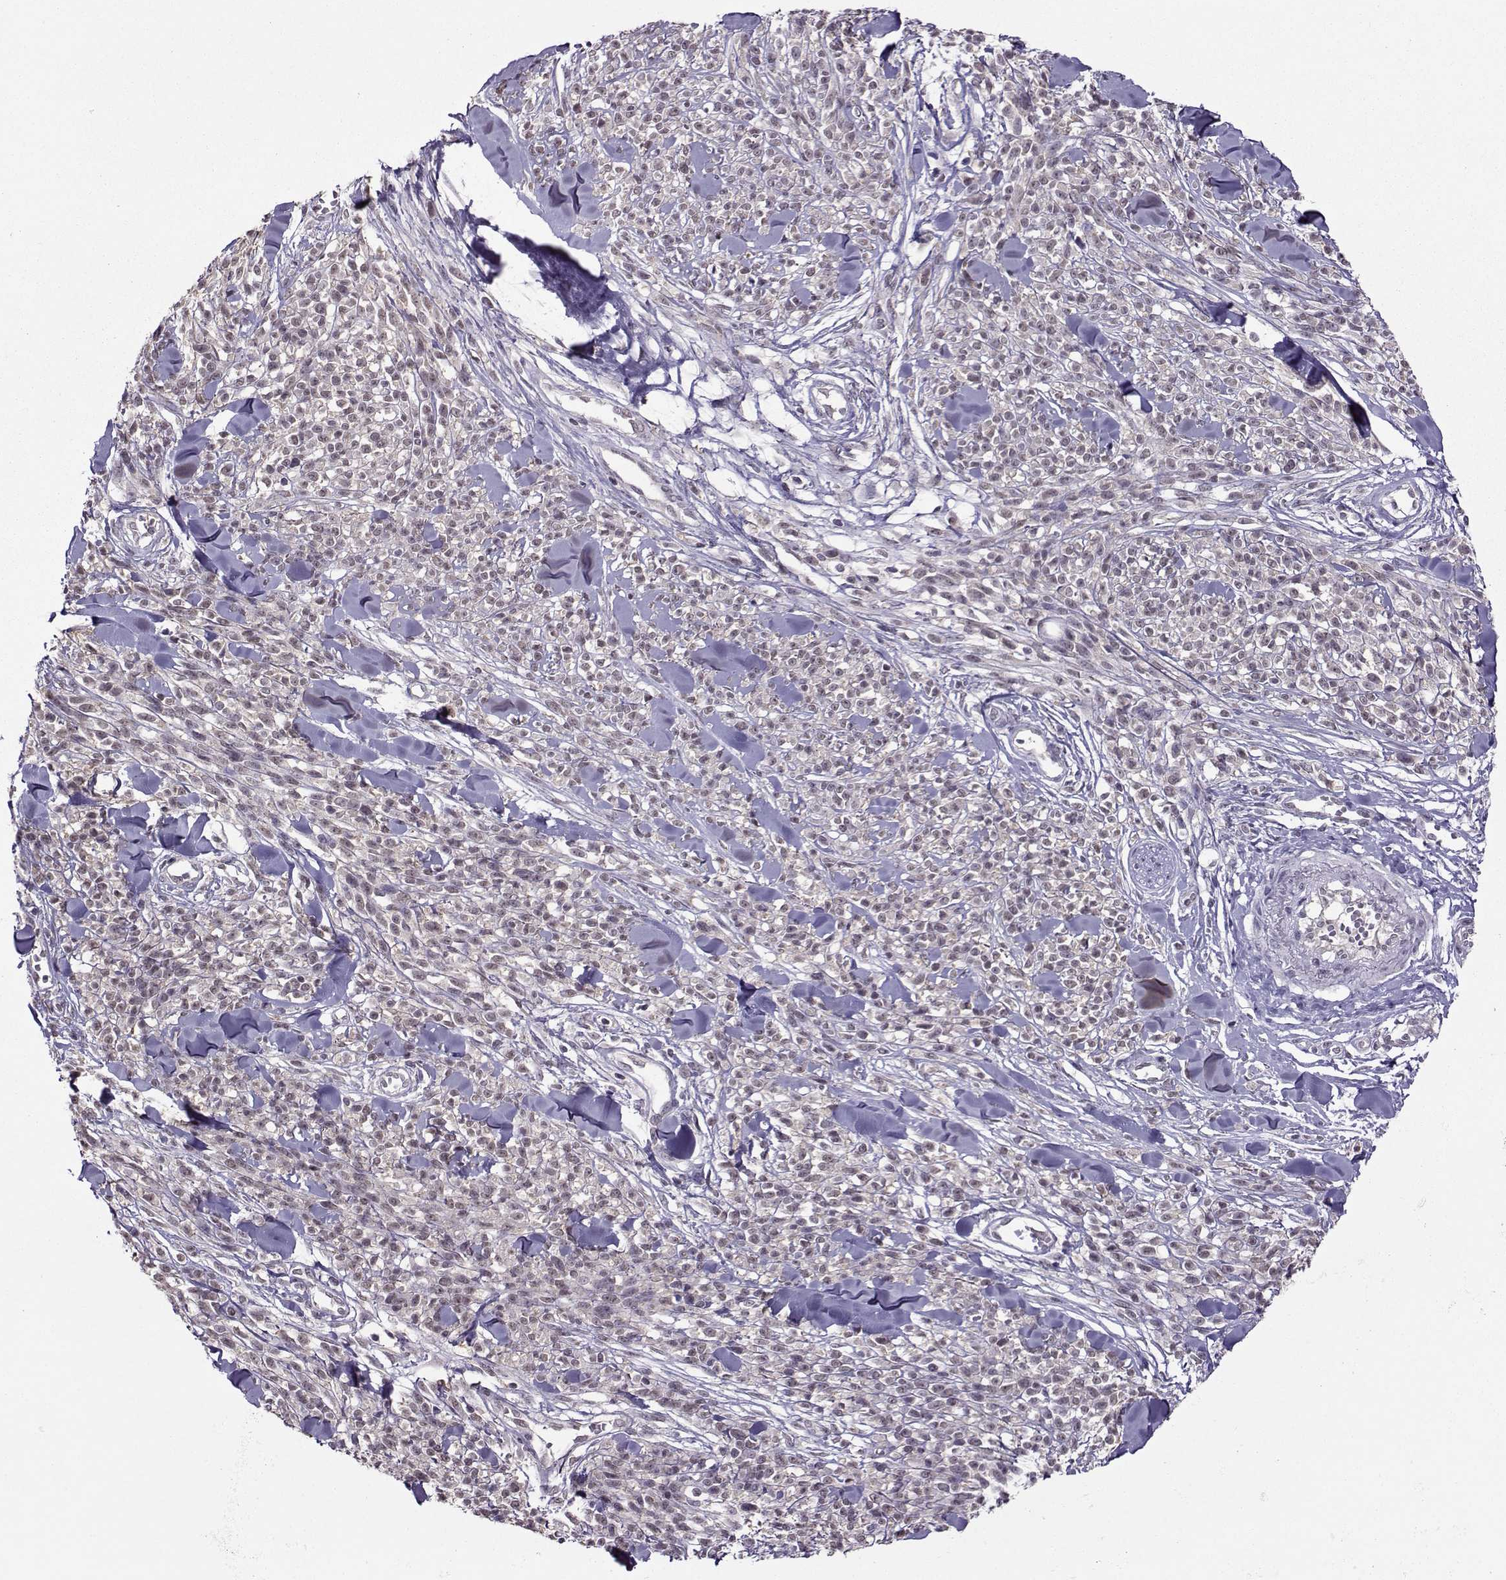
{"staining": {"intensity": "weak", "quantity": "<25%", "location": "cytoplasmic/membranous"}, "tissue": "melanoma", "cell_type": "Tumor cells", "image_type": "cancer", "snomed": [{"axis": "morphology", "description": "Malignant melanoma, NOS"}, {"axis": "topography", "description": "Skin"}, {"axis": "topography", "description": "Skin of trunk"}], "caption": "Tumor cells show no significant protein positivity in melanoma. (DAB (3,3'-diaminobenzidine) immunohistochemistry, high magnification).", "gene": "DDX20", "patient": {"sex": "male", "age": 74}}